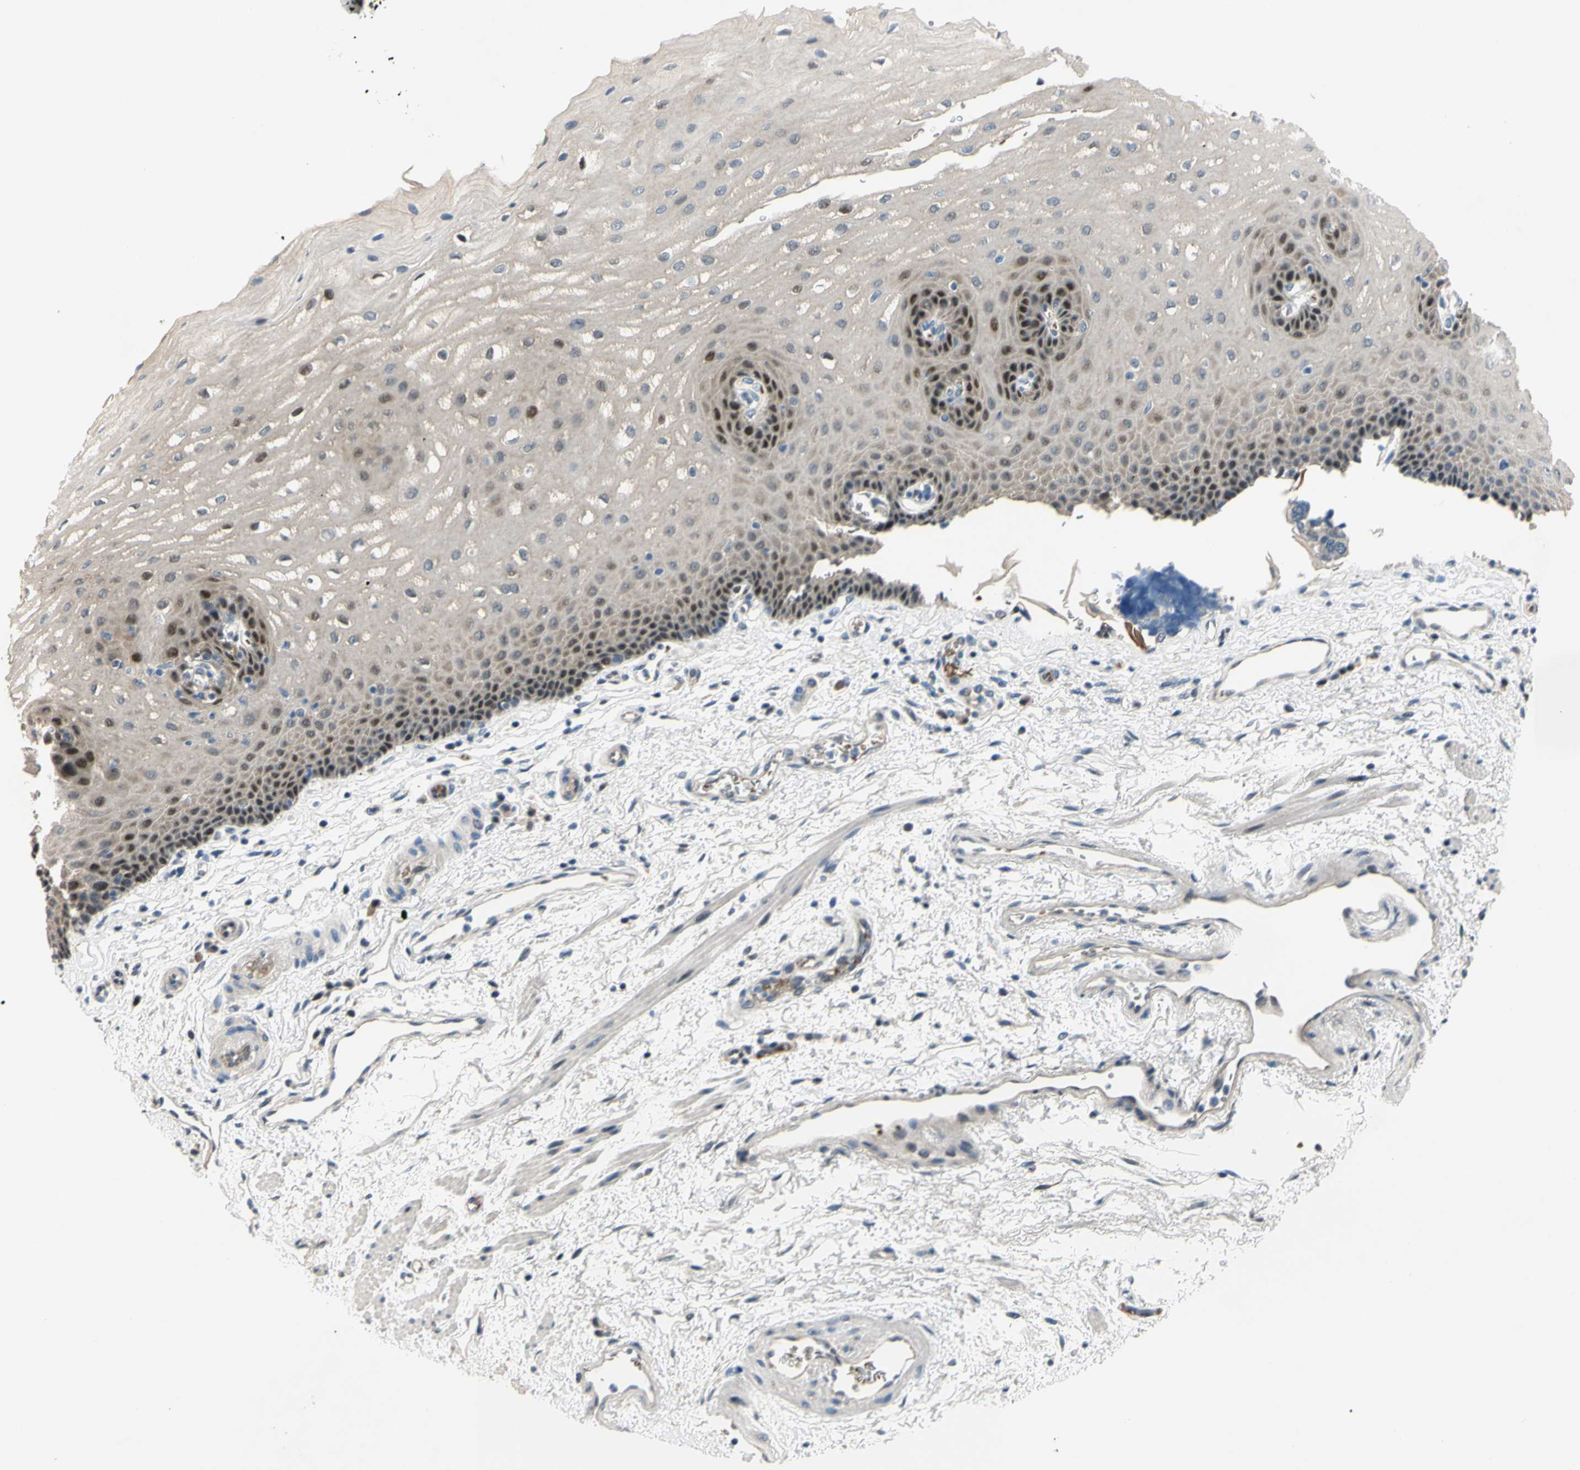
{"staining": {"intensity": "moderate", "quantity": "<25%", "location": "cytoplasmic/membranous,nuclear"}, "tissue": "esophagus", "cell_type": "Squamous epithelial cells", "image_type": "normal", "snomed": [{"axis": "morphology", "description": "Normal tissue, NOS"}, {"axis": "topography", "description": "Esophagus"}], "caption": "Immunohistochemistry (IHC) image of unremarkable esophagus: human esophagus stained using IHC displays low levels of moderate protein expression localized specifically in the cytoplasmic/membranous,nuclear of squamous epithelial cells, appearing as a cytoplasmic/membranous,nuclear brown color.", "gene": "ZNF184", "patient": {"sex": "male", "age": 54}}